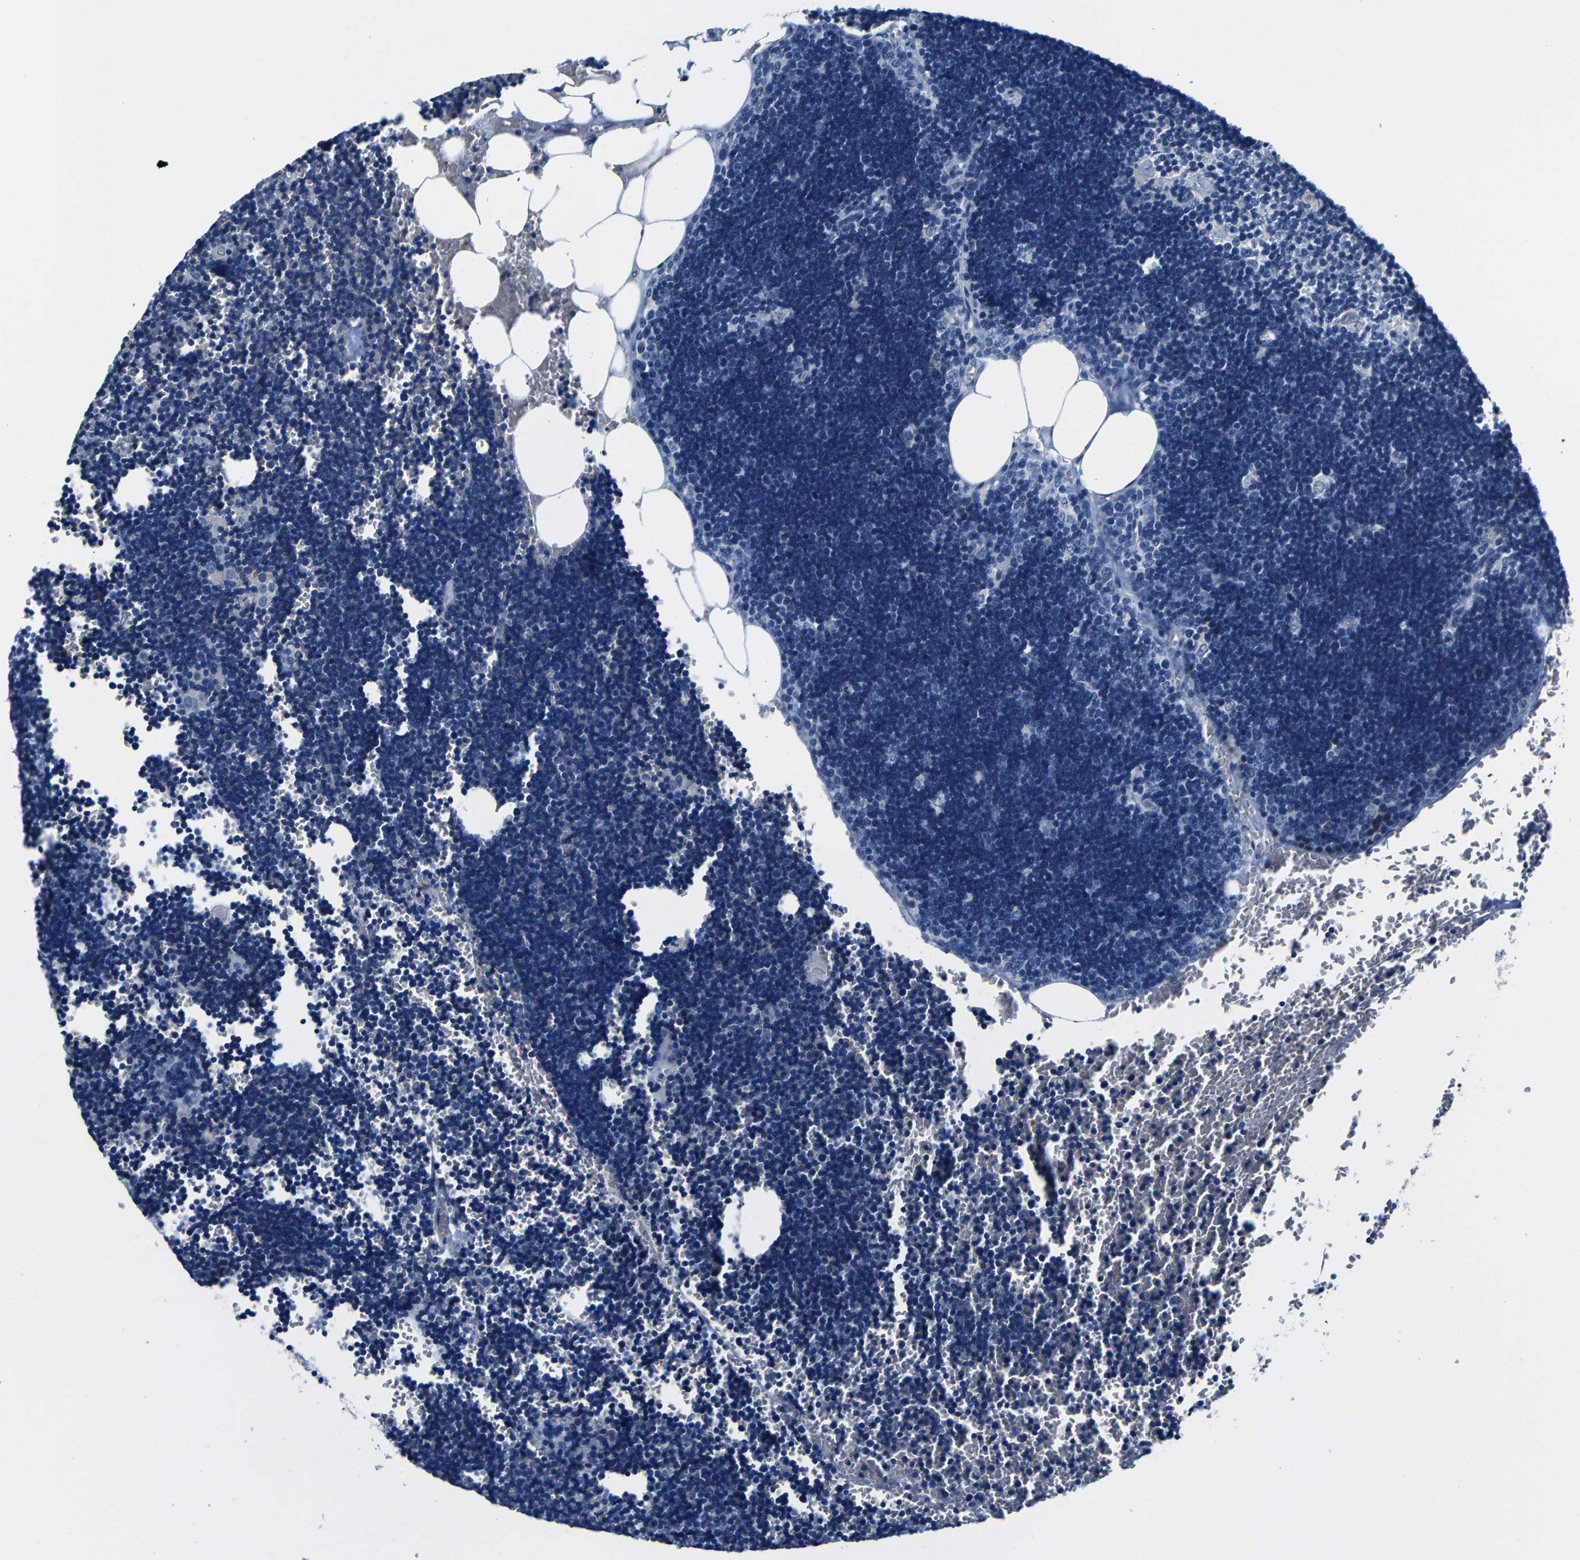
{"staining": {"intensity": "negative", "quantity": "none", "location": "none"}, "tissue": "lymph node", "cell_type": "Germinal center cells", "image_type": "normal", "snomed": [{"axis": "morphology", "description": "Normal tissue, NOS"}, {"axis": "topography", "description": "Lymph node"}], "caption": "IHC histopathology image of normal lymph node: human lymph node stained with DAB (3,3'-diaminobenzidine) demonstrates no significant protein positivity in germinal center cells. (DAB immunohistochemistry (IHC), high magnification).", "gene": "TNFAIP1", "patient": {"sex": "male", "age": 33}}